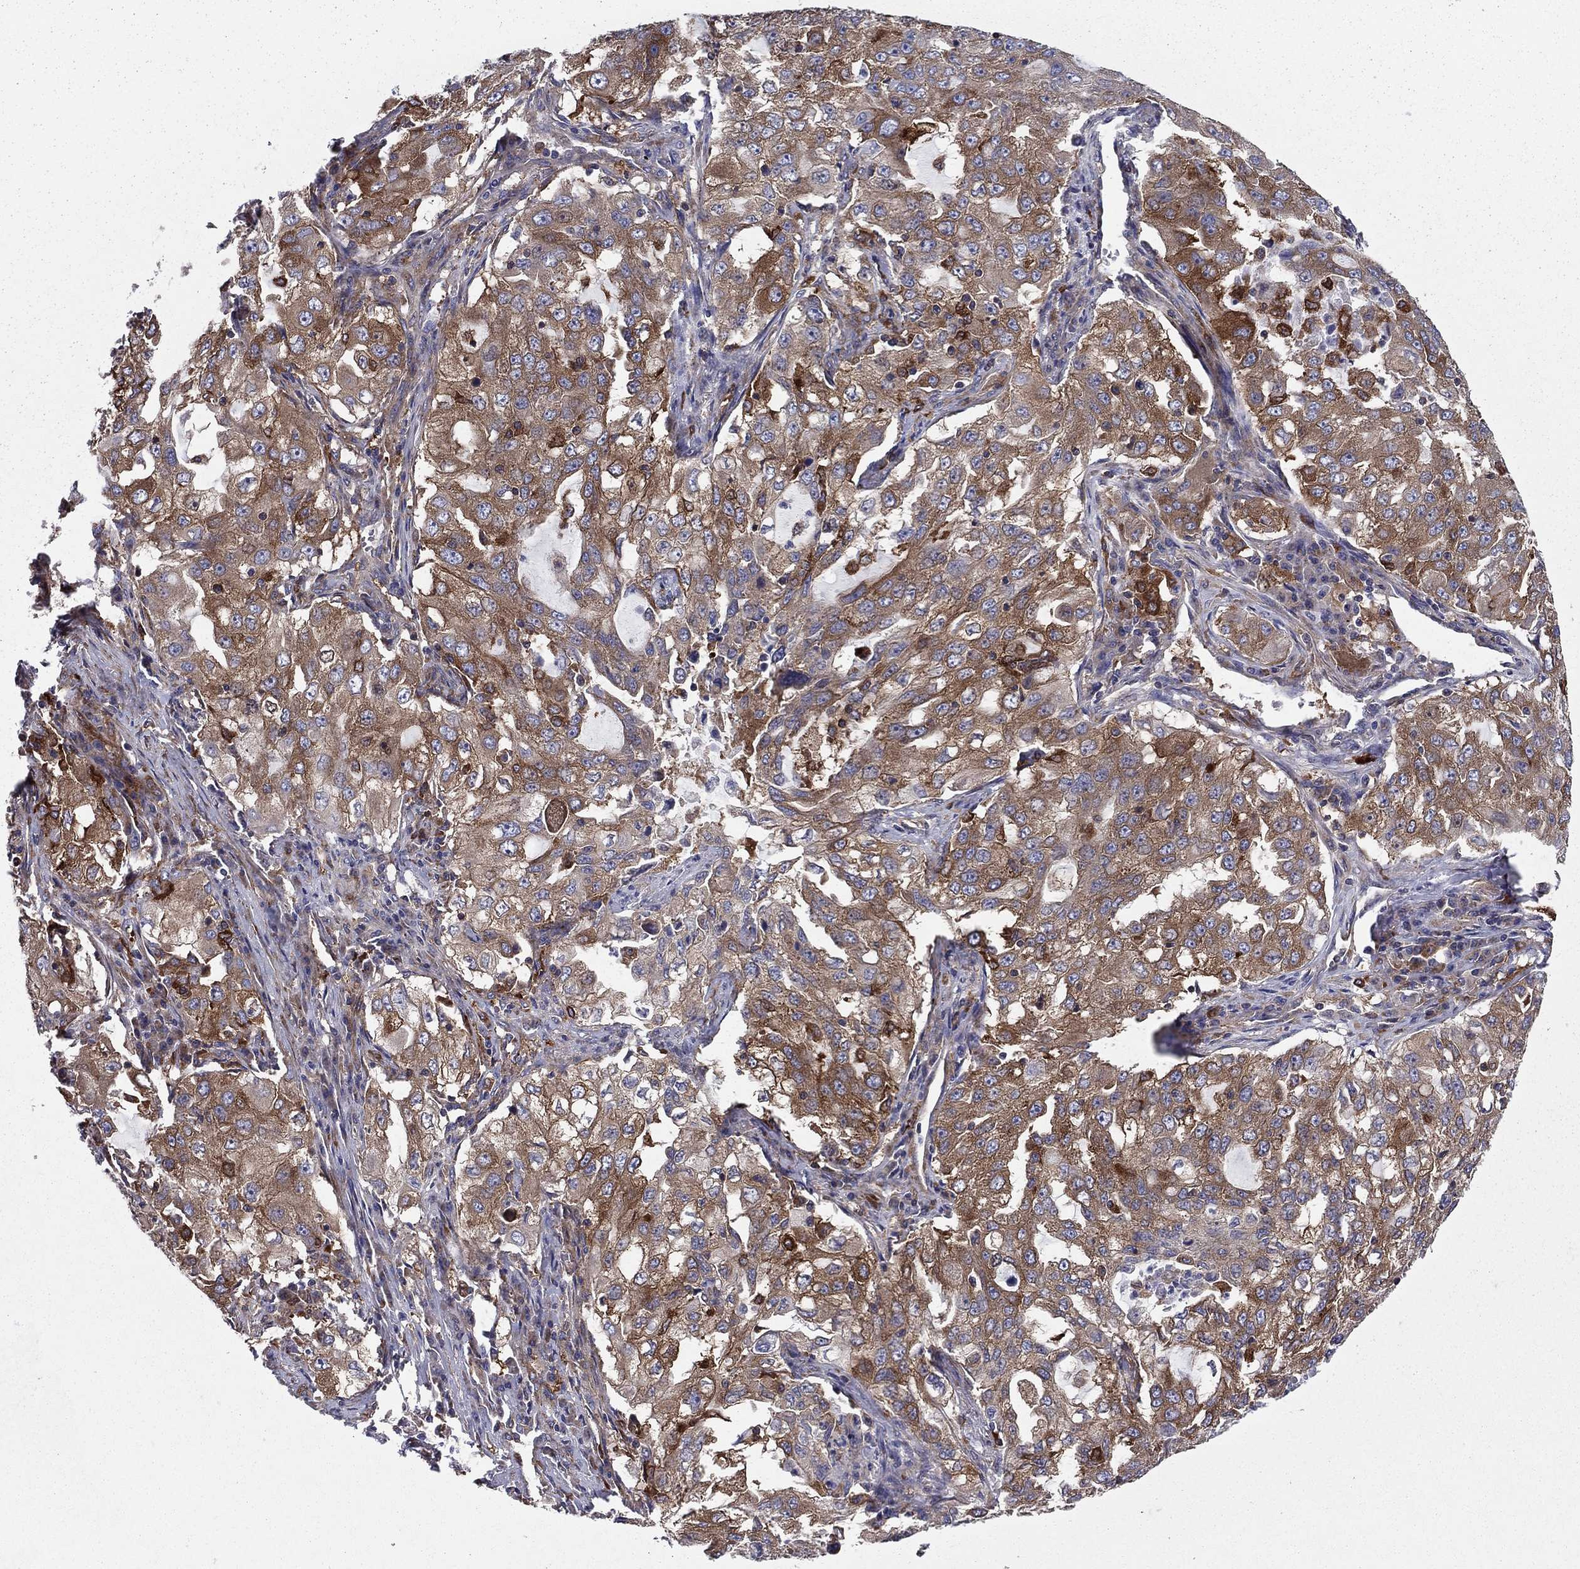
{"staining": {"intensity": "moderate", "quantity": "25%-75%", "location": "cytoplasmic/membranous"}, "tissue": "lung cancer", "cell_type": "Tumor cells", "image_type": "cancer", "snomed": [{"axis": "morphology", "description": "Adenocarcinoma, NOS"}, {"axis": "topography", "description": "Lung"}], "caption": "Adenocarcinoma (lung) stained with a protein marker displays moderate staining in tumor cells.", "gene": "EHBP1L1", "patient": {"sex": "female", "age": 61}}